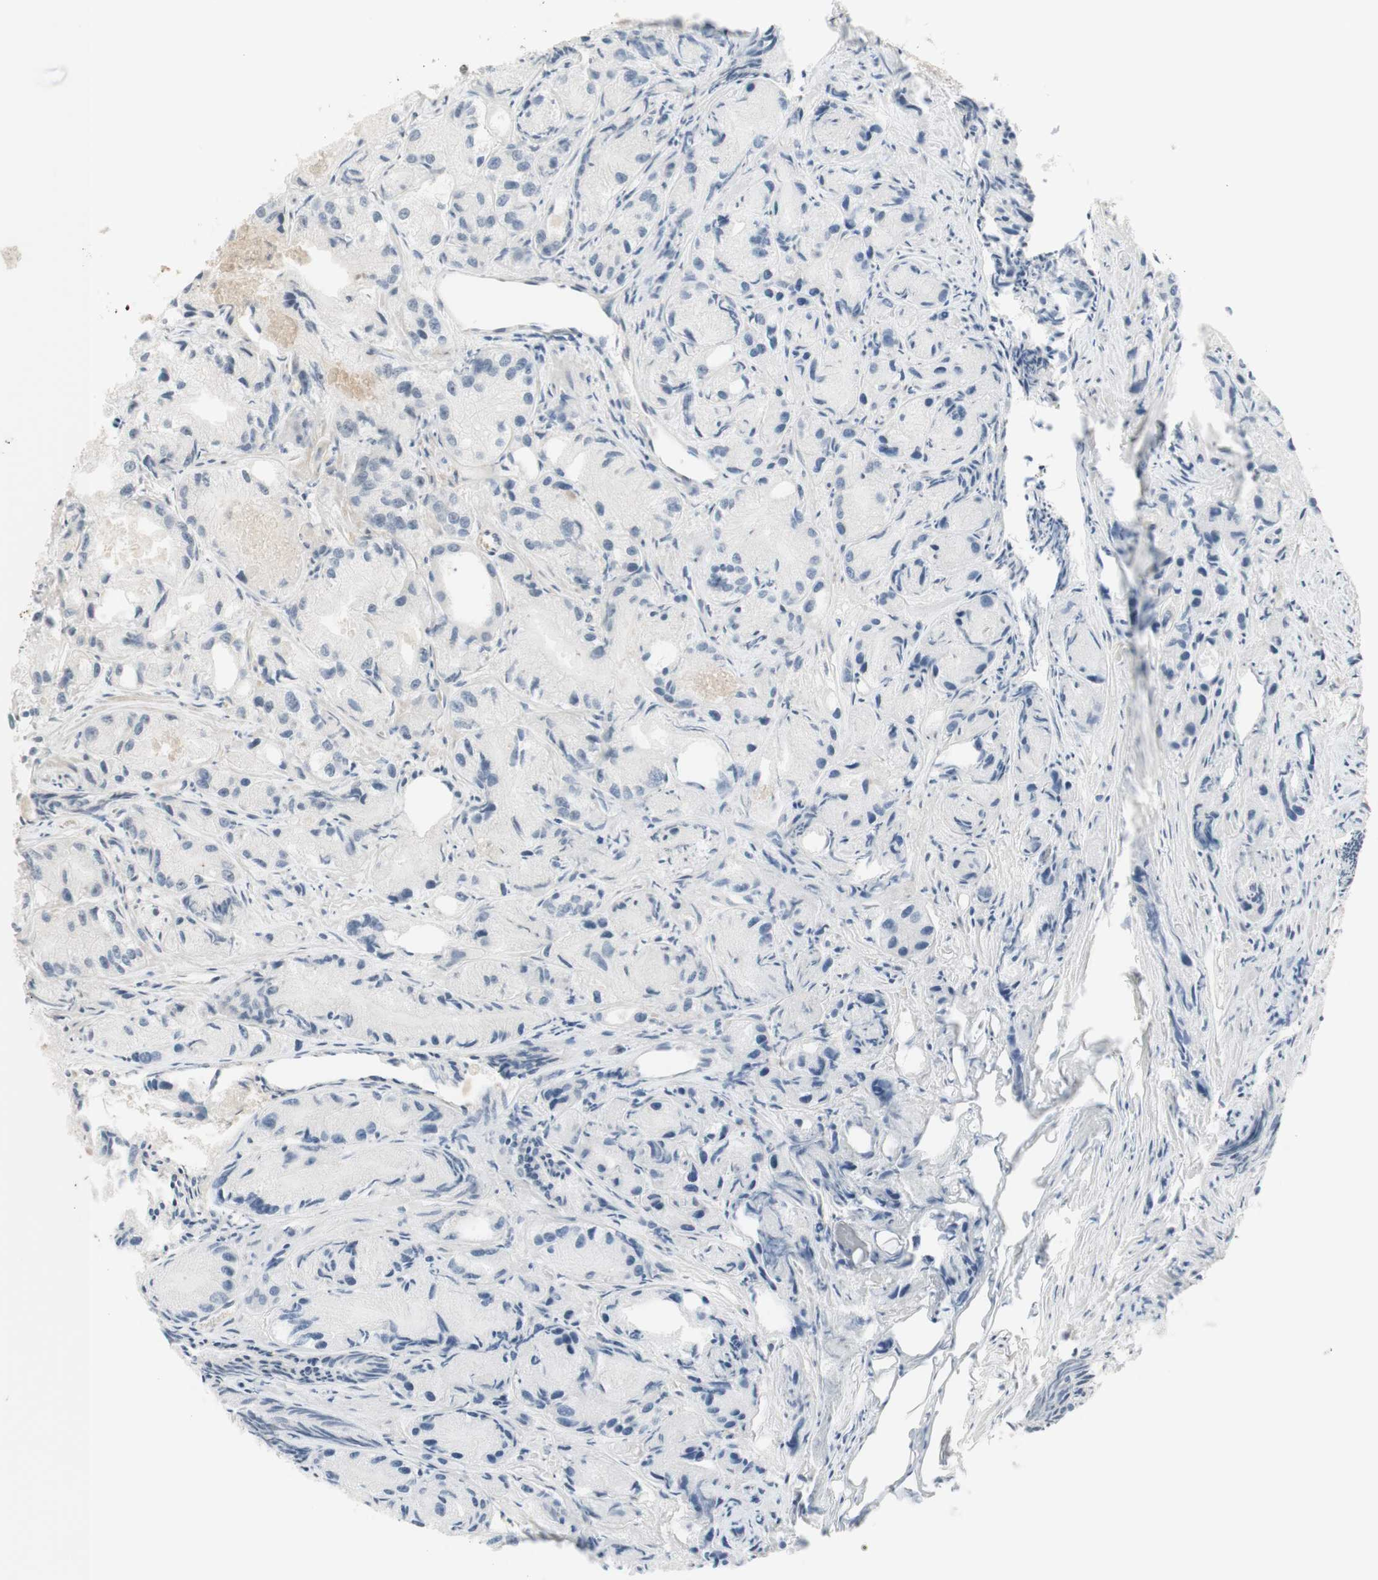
{"staining": {"intensity": "negative", "quantity": "none", "location": "none"}, "tissue": "prostate cancer", "cell_type": "Tumor cells", "image_type": "cancer", "snomed": [{"axis": "morphology", "description": "Adenocarcinoma, Low grade"}, {"axis": "topography", "description": "Prostate"}], "caption": "DAB immunohistochemical staining of prostate low-grade adenocarcinoma displays no significant staining in tumor cells.", "gene": "PLCD4", "patient": {"sex": "male", "age": 72}}